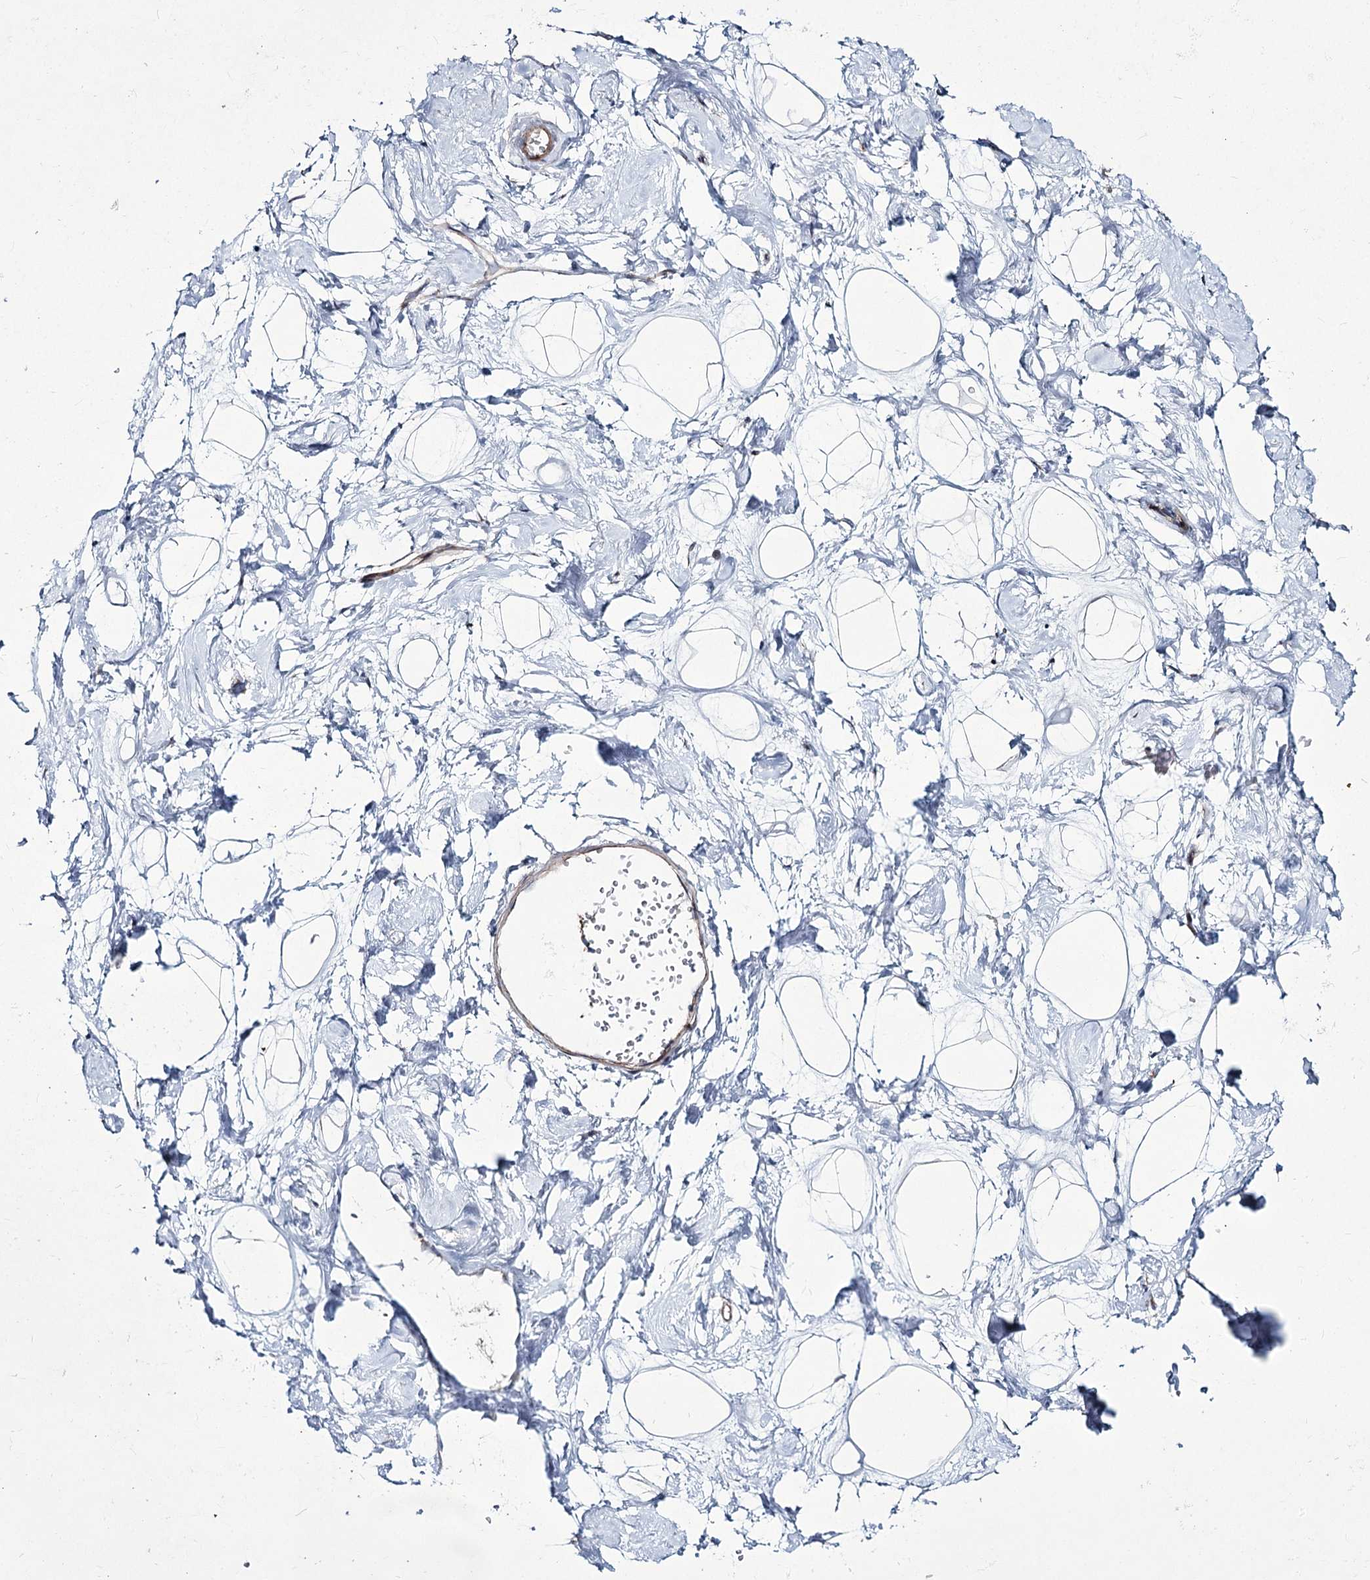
{"staining": {"intensity": "negative", "quantity": "none", "location": "none"}, "tissue": "breast", "cell_type": "Adipocytes", "image_type": "normal", "snomed": [{"axis": "morphology", "description": "Normal tissue, NOS"}, {"axis": "morphology", "description": "Adenoma, NOS"}, {"axis": "topography", "description": "Breast"}], "caption": "Immunohistochemistry micrograph of normal human breast stained for a protein (brown), which displays no expression in adipocytes. (Brightfield microscopy of DAB (3,3'-diaminobenzidine) immunohistochemistry (IHC) at high magnification).", "gene": "ME3", "patient": {"sex": "female", "age": 23}}